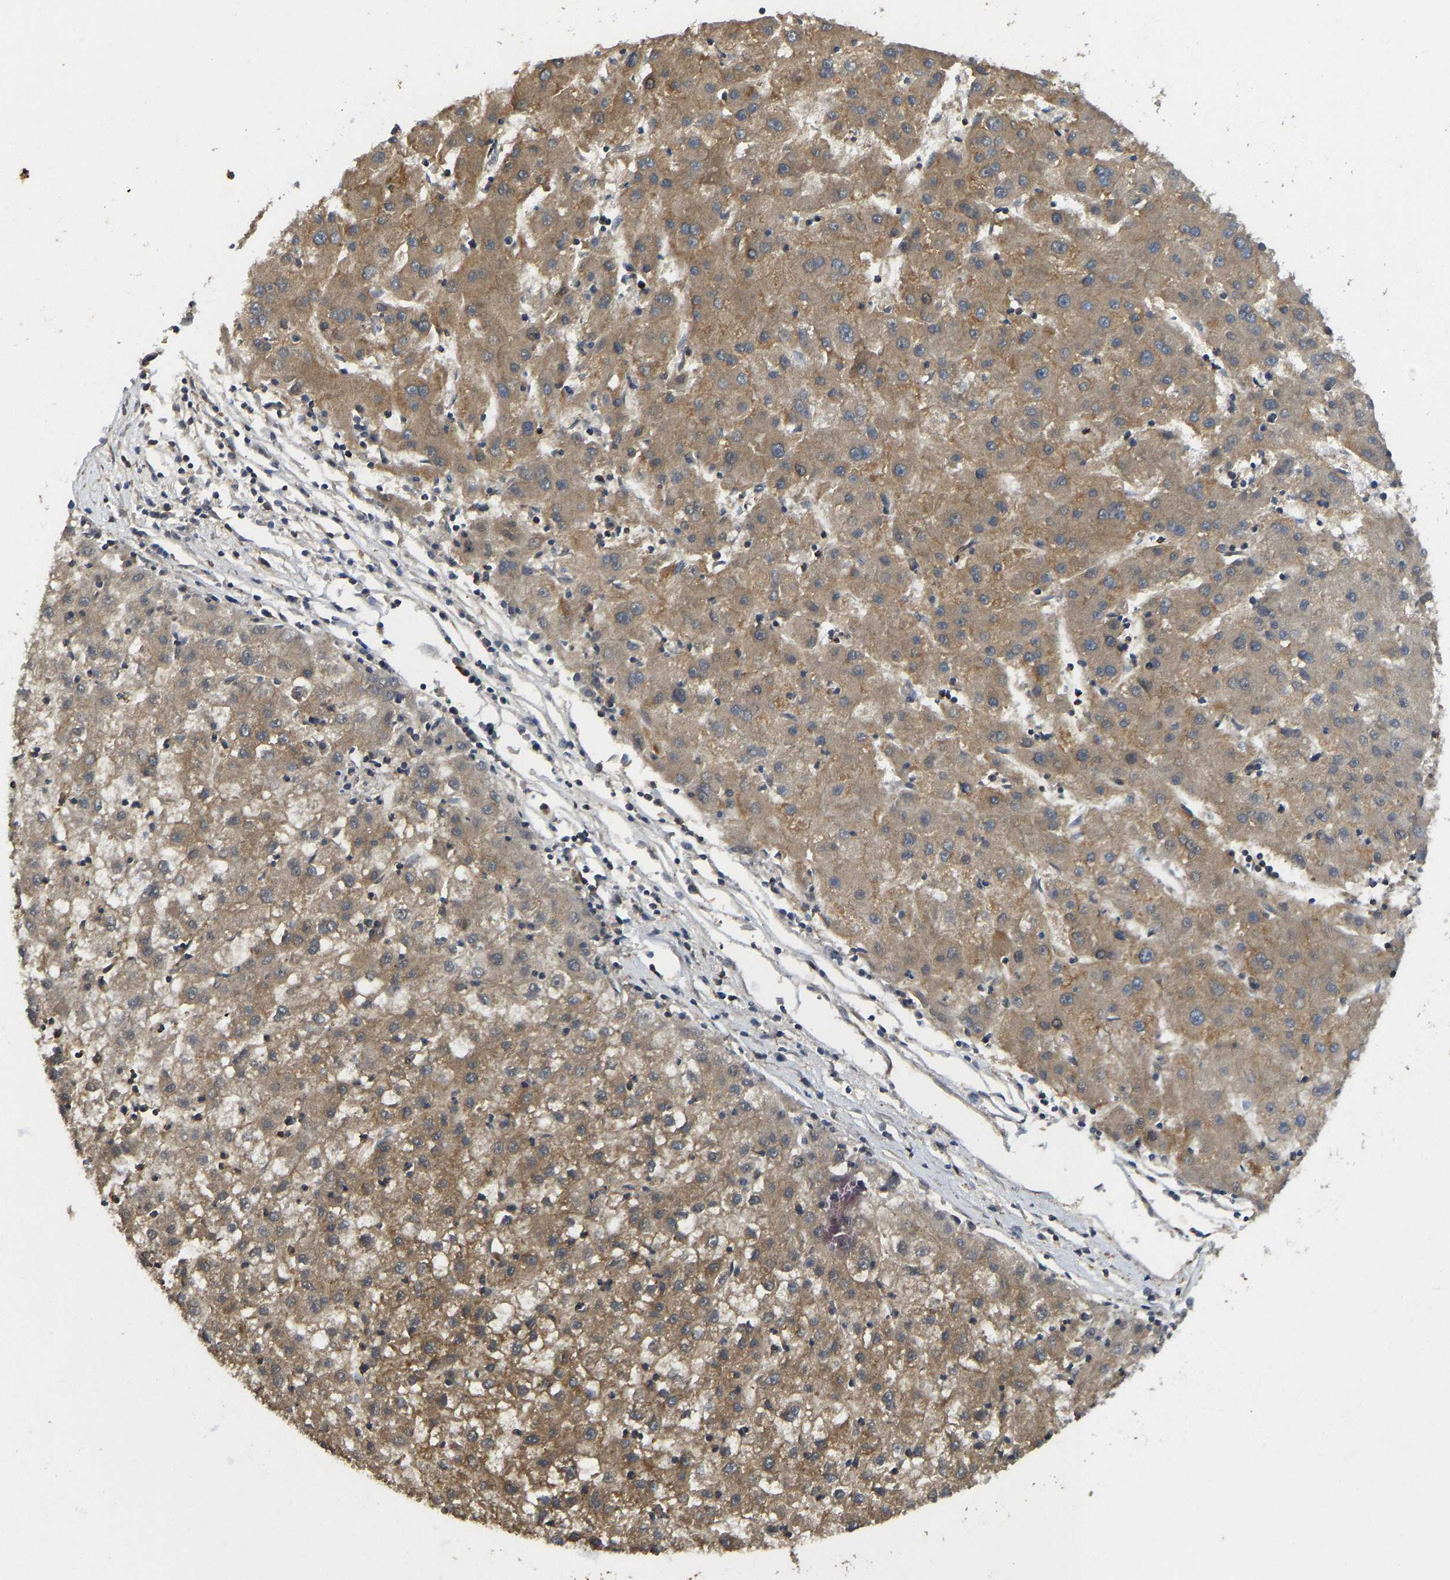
{"staining": {"intensity": "moderate", "quantity": ">75%", "location": "cytoplasmic/membranous"}, "tissue": "liver cancer", "cell_type": "Tumor cells", "image_type": "cancer", "snomed": [{"axis": "morphology", "description": "Carcinoma, Hepatocellular, NOS"}, {"axis": "topography", "description": "Liver"}], "caption": "DAB (3,3'-diaminobenzidine) immunohistochemical staining of liver cancer (hepatocellular carcinoma) reveals moderate cytoplasmic/membranous protein expression in approximately >75% of tumor cells. (Stains: DAB in brown, nuclei in blue, Microscopy: brightfield microscopy at high magnification).", "gene": "NDRG3", "patient": {"sex": "male", "age": 72}}